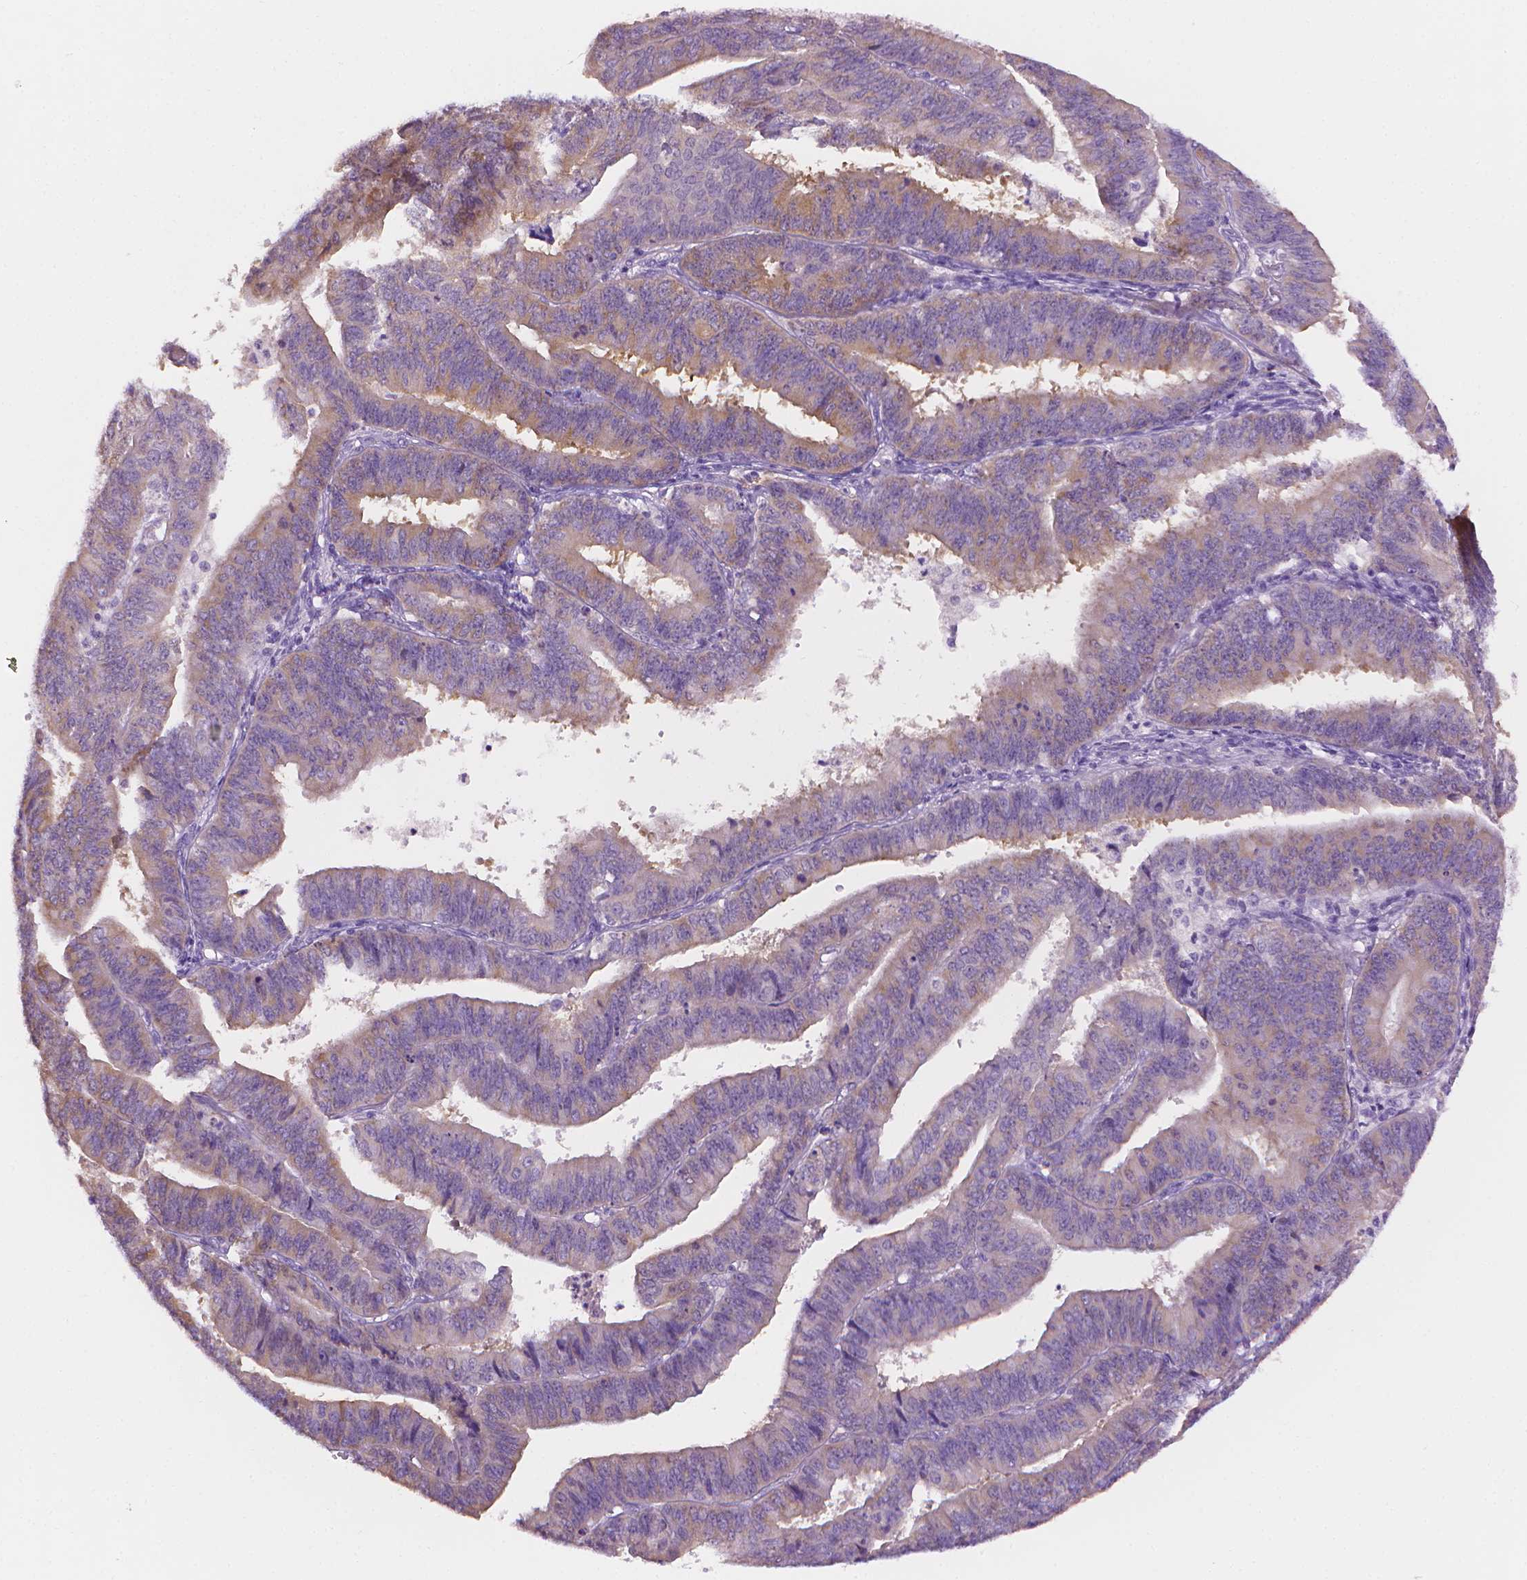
{"staining": {"intensity": "weak", "quantity": ">75%", "location": "cytoplasmic/membranous"}, "tissue": "endometrial cancer", "cell_type": "Tumor cells", "image_type": "cancer", "snomed": [{"axis": "morphology", "description": "Adenocarcinoma, NOS"}, {"axis": "topography", "description": "Endometrium"}], "caption": "This photomicrograph displays adenocarcinoma (endometrial) stained with immunohistochemistry (IHC) to label a protein in brown. The cytoplasmic/membranous of tumor cells show weak positivity for the protein. Nuclei are counter-stained blue.", "gene": "FASN", "patient": {"sex": "female", "age": 73}}